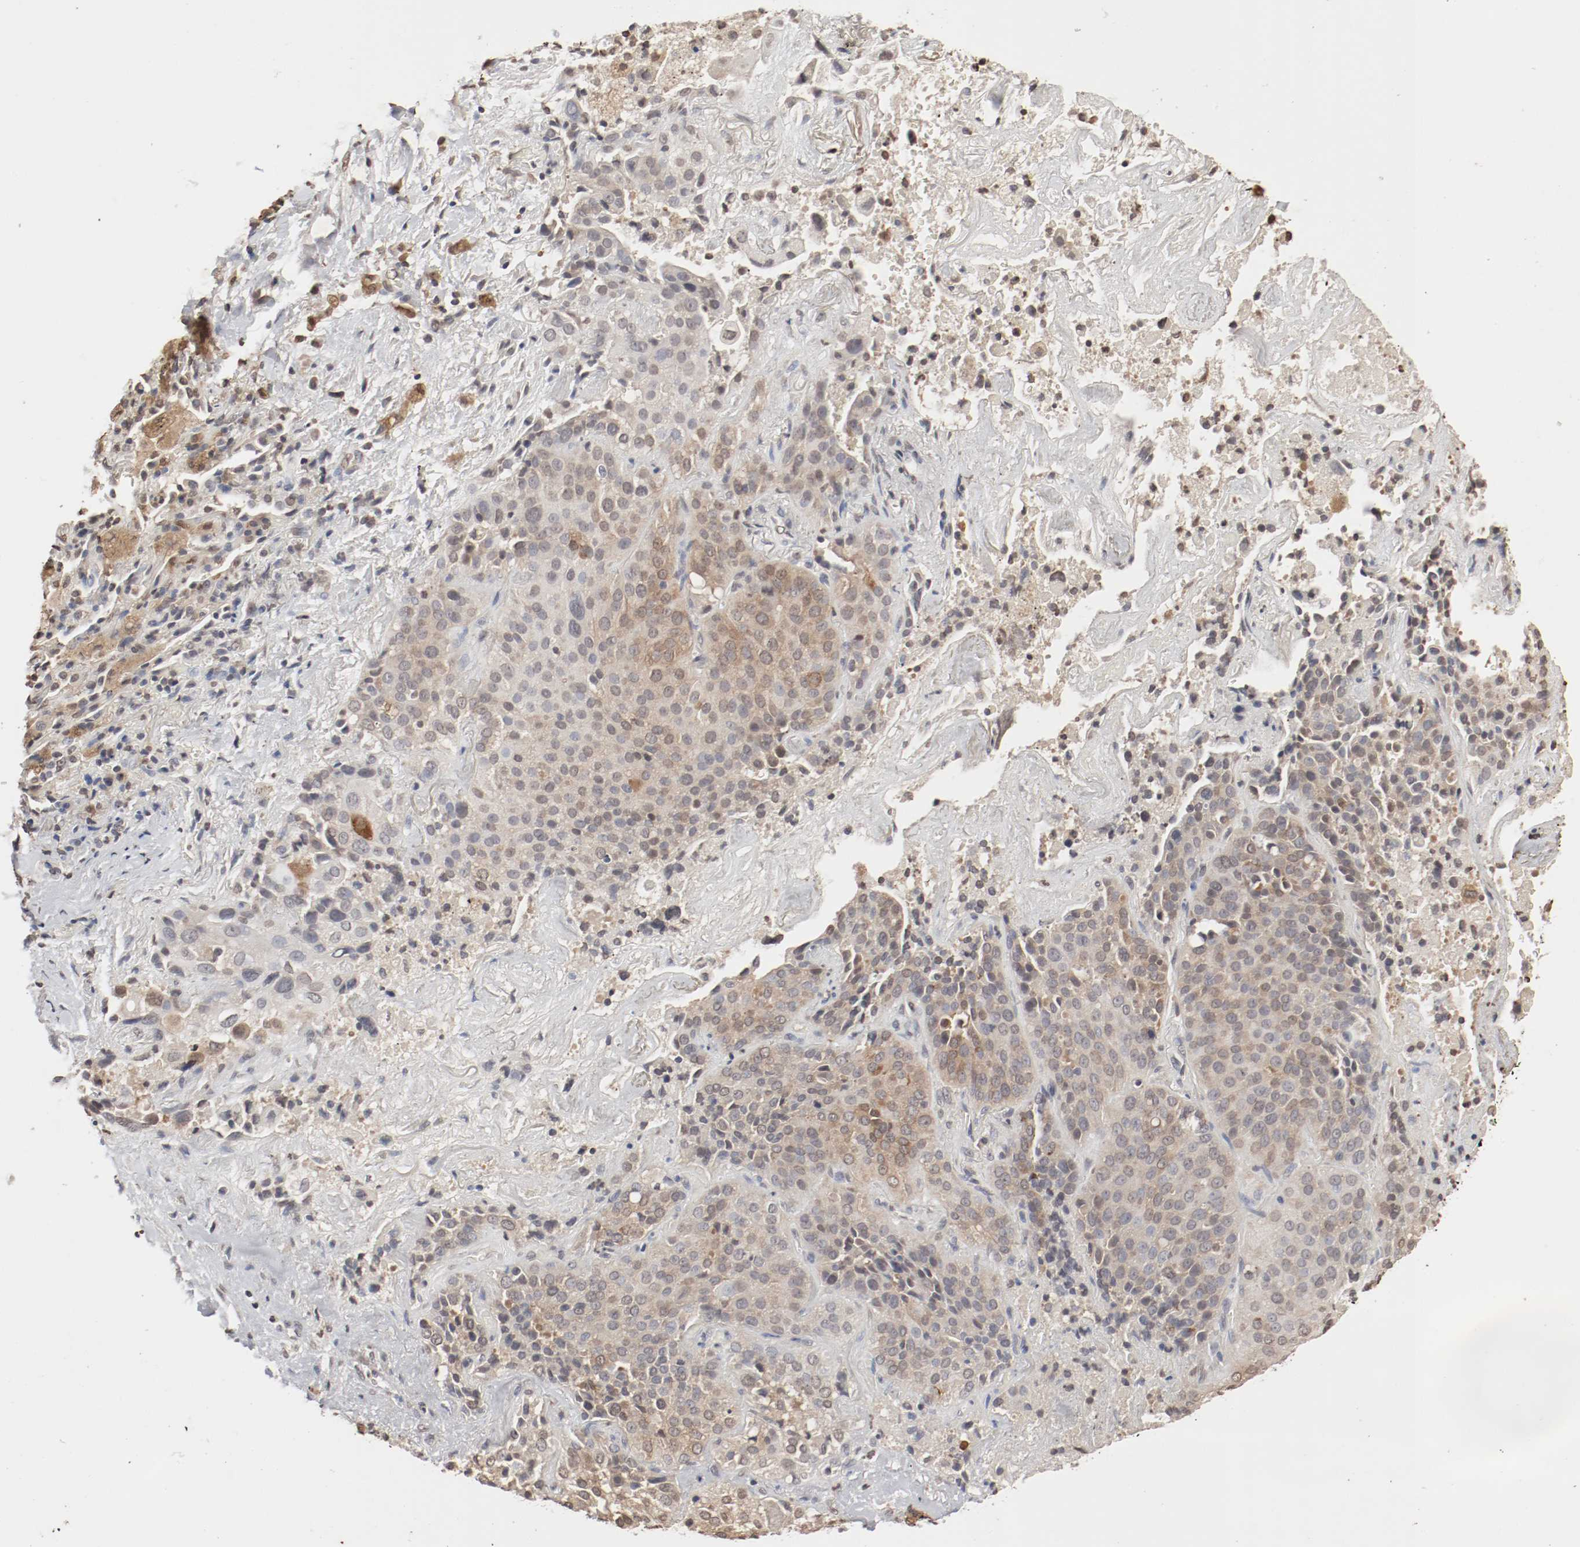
{"staining": {"intensity": "weak", "quantity": "25%-75%", "location": "cytoplasmic/membranous,nuclear"}, "tissue": "lung cancer", "cell_type": "Tumor cells", "image_type": "cancer", "snomed": [{"axis": "morphology", "description": "Squamous cell carcinoma, NOS"}, {"axis": "topography", "description": "Lung"}], "caption": "Protein expression analysis of lung cancer (squamous cell carcinoma) reveals weak cytoplasmic/membranous and nuclear staining in about 25%-75% of tumor cells. (IHC, brightfield microscopy, high magnification).", "gene": "WASL", "patient": {"sex": "male", "age": 54}}